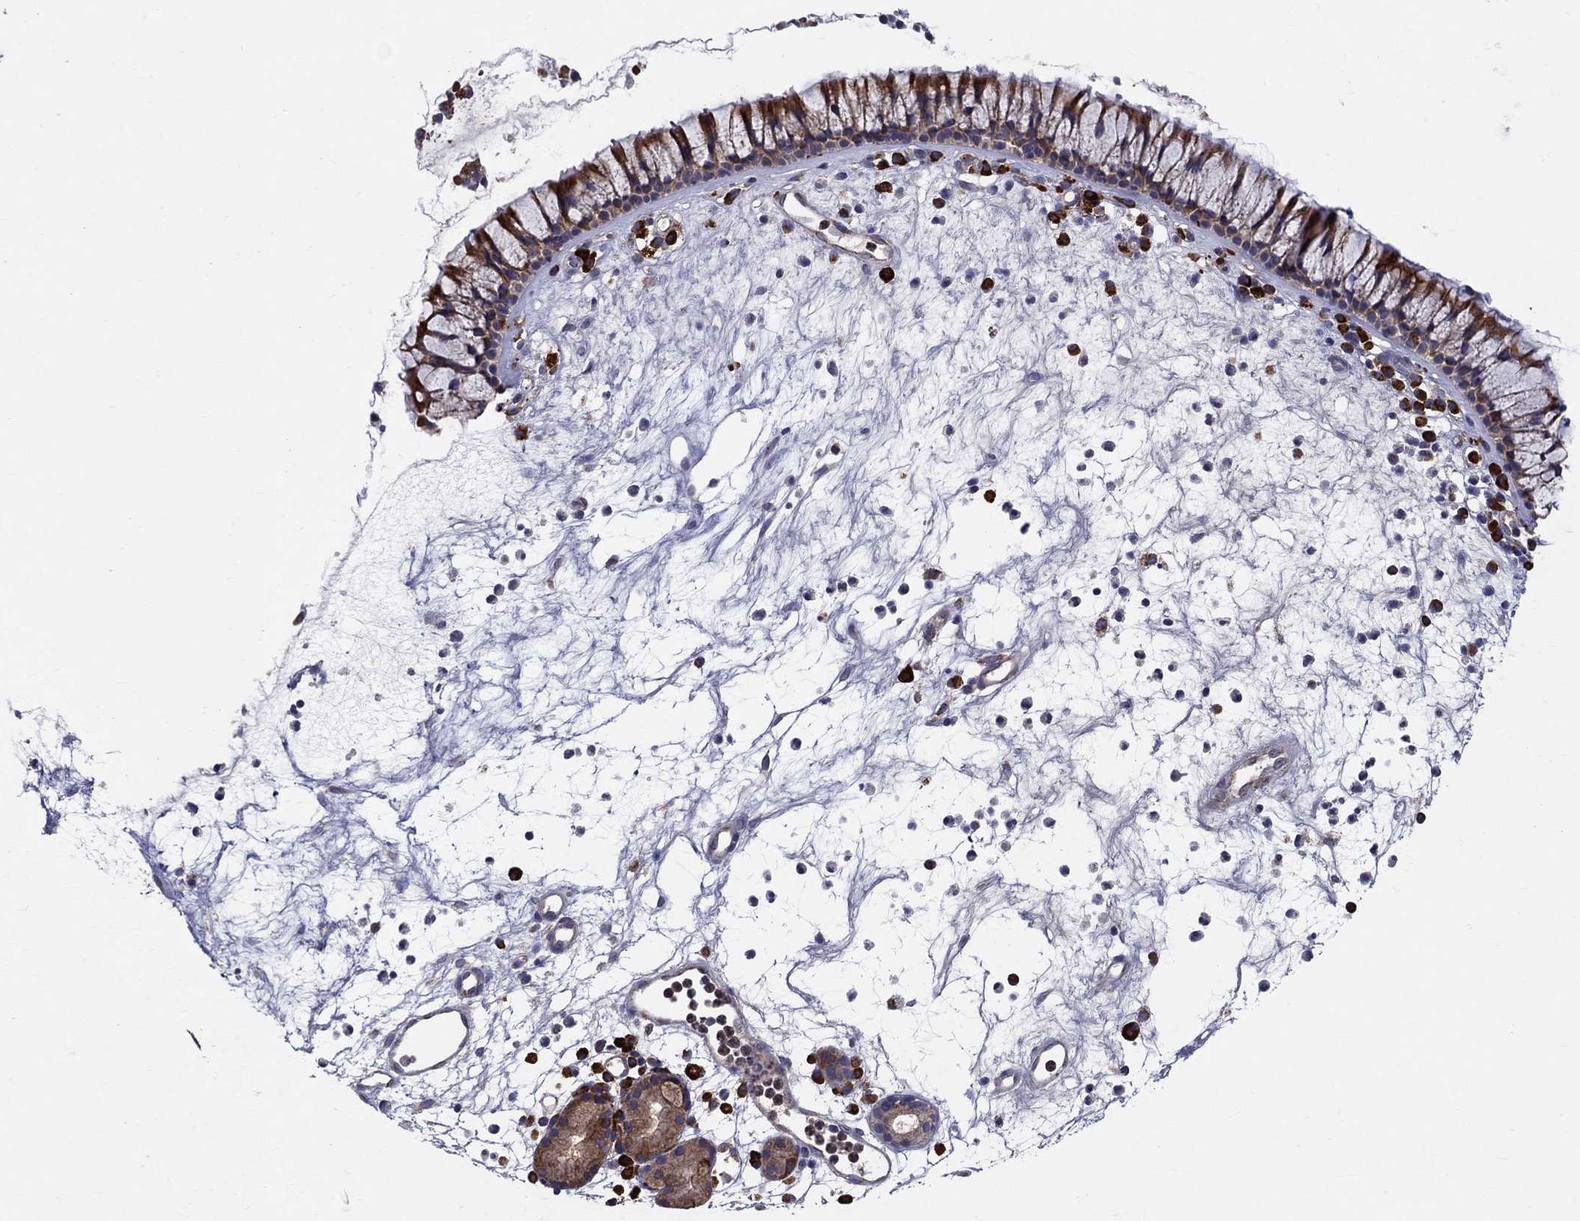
{"staining": {"intensity": "strong", "quantity": "25%-75%", "location": "cytoplasmic/membranous"}, "tissue": "nasopharynx", "cell_type": "Respiratory epithelial cells", "image_type": "normal", "snomed": [{"axis": "morphology", "description": "Normal tissue, NOS"}, {"axis": "topography", "description": "Nasopharynx"}], "caption": "A high-resolution image shows IHC staining of benign nasopharynx, which demonstrates strong cytoplasmic/membranous expression in approximately 25%-75% of respiratory epithelial cells. (Brightfield microscopy of DAB IHC at high magnification).", "gene": "PRDX4", "patient": {"sex": "male", "age": 77}}